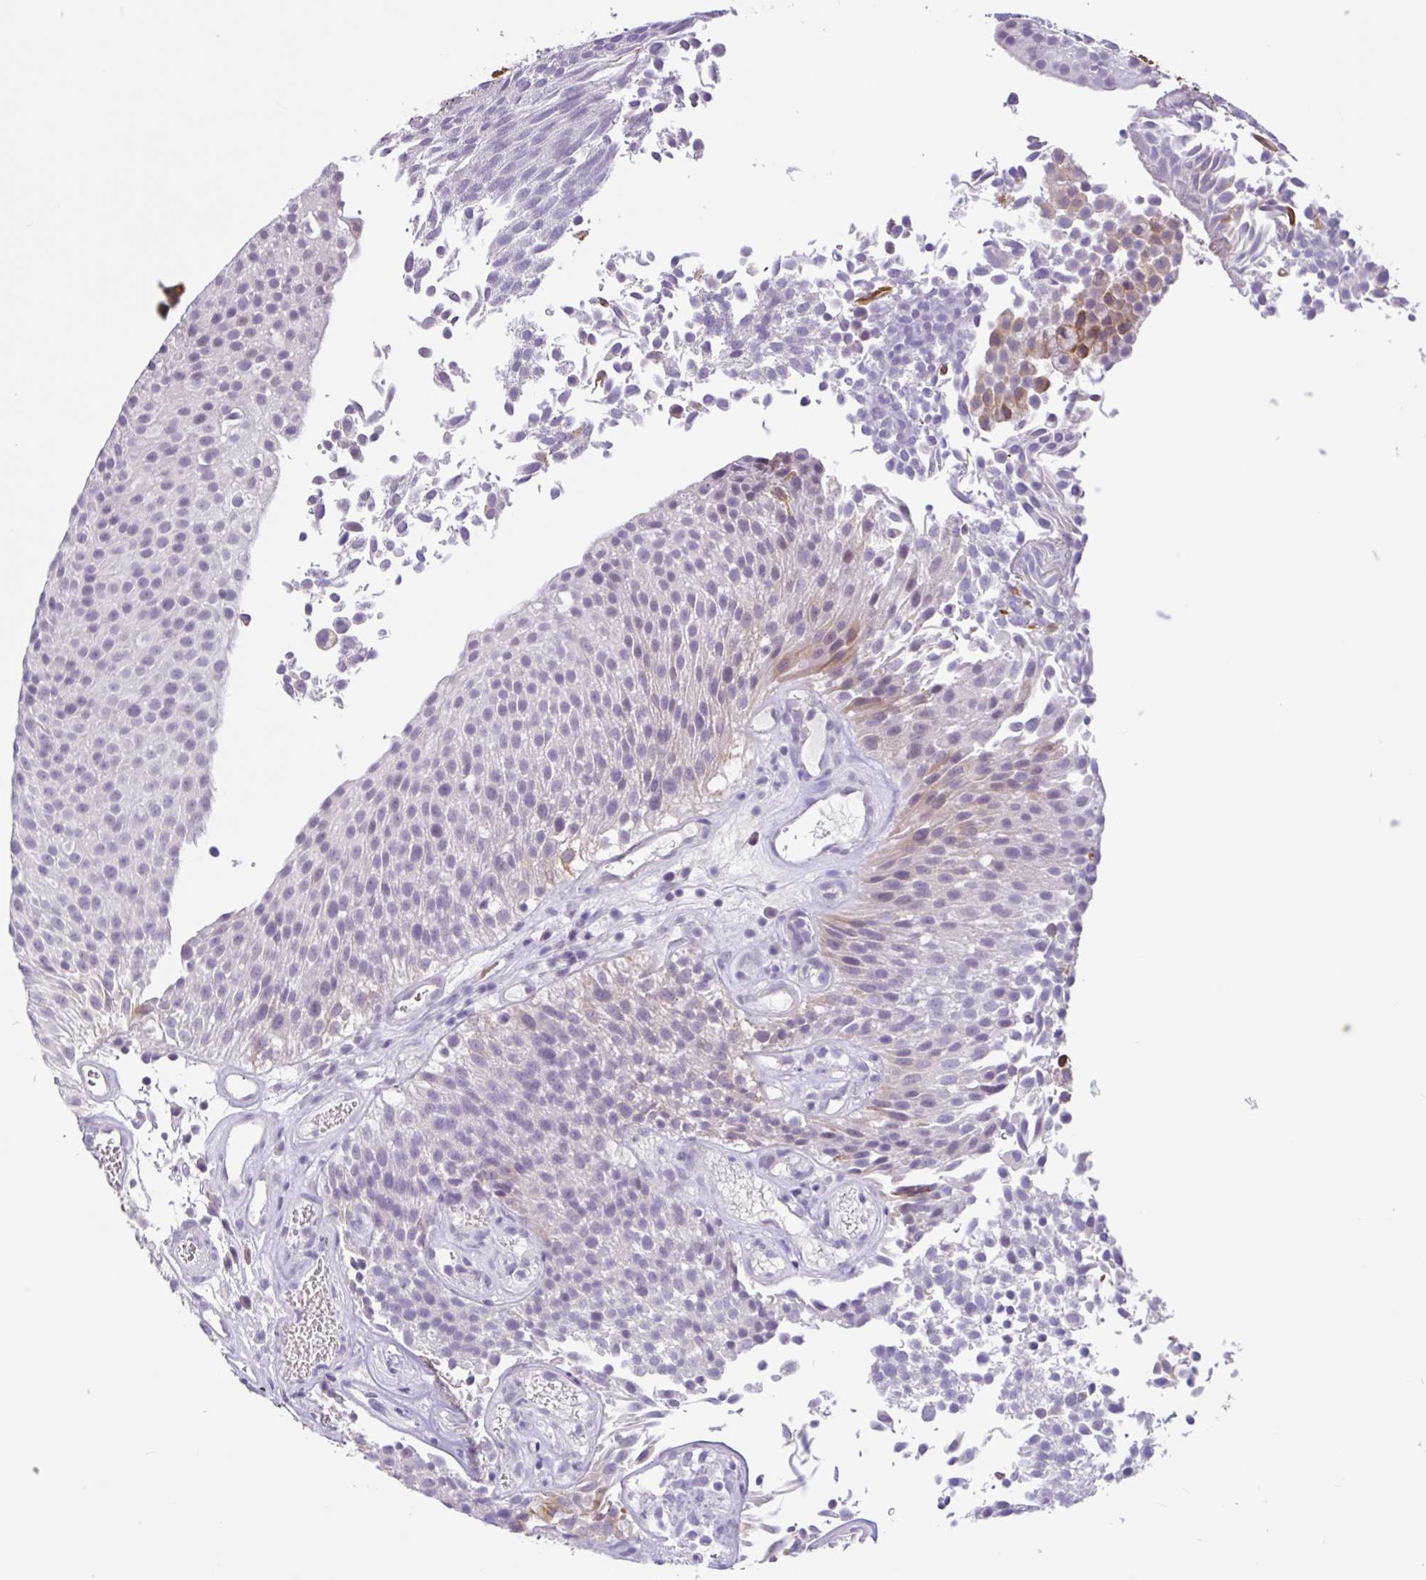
{"staining": {"intensity": "weak", "quantity": "25%-75%", "location": "cytoplasmic/membranous,nuclear"}, "tissue": "urothelial cancer", "cell_type": "Tumor cells", "image_type": "cancer", "snomed": [{"axis": "morphology", "description": "Urothelial carcinoma, Low grade"}, {"axis": "topography", "description": "Urinary bladder"}], "caption": "The micrograph exhibits a brown stain indicating the presence of a protein in the cytoplasmic/membranous and nuclear of tumor cells in urothelial carcinoma (low-grade).", "gene": "CTSE", "patient": {"sex": "female", "age": 79}}